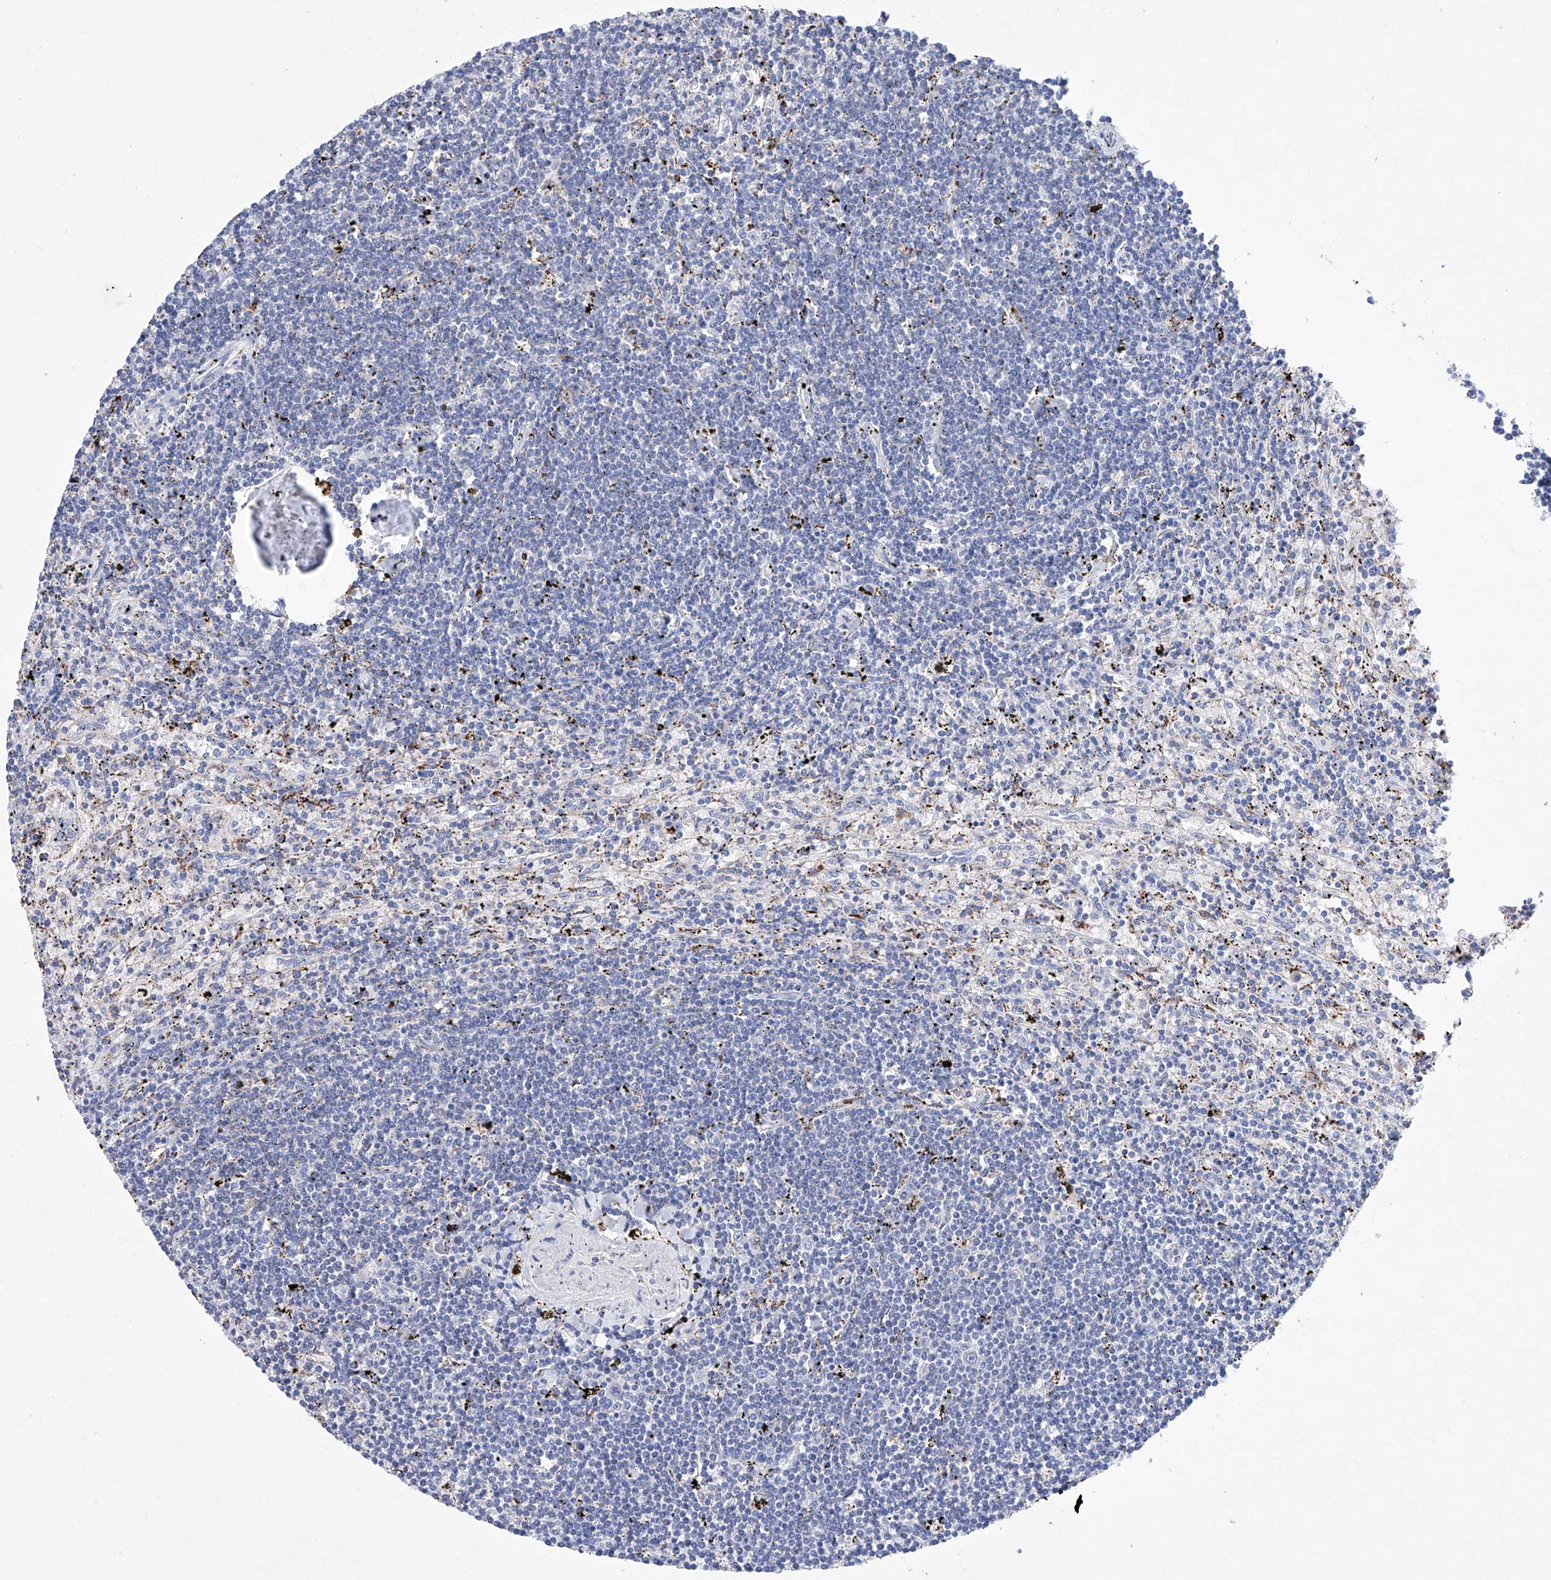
{"staining": {"intensity": "negative", "quantity": "none", "location": "none"}, "tissue": "lymphoma", "cell_type": "Tumor cells", "image_type": "cancer", "snomed": [{"axis": "morphology", "description": "Malignant lymphoma, non-Hodgkin's type, Low grade"}, {"axis": "topography", "description": "Spleen"}], "caption": "The histopathology image shows no significant expression in tumor cells of low-grade malignant lymphoma, non-Hodgkin's type.", "gene": "NRROS", "patient": {"sex": "male", "age": 76}}